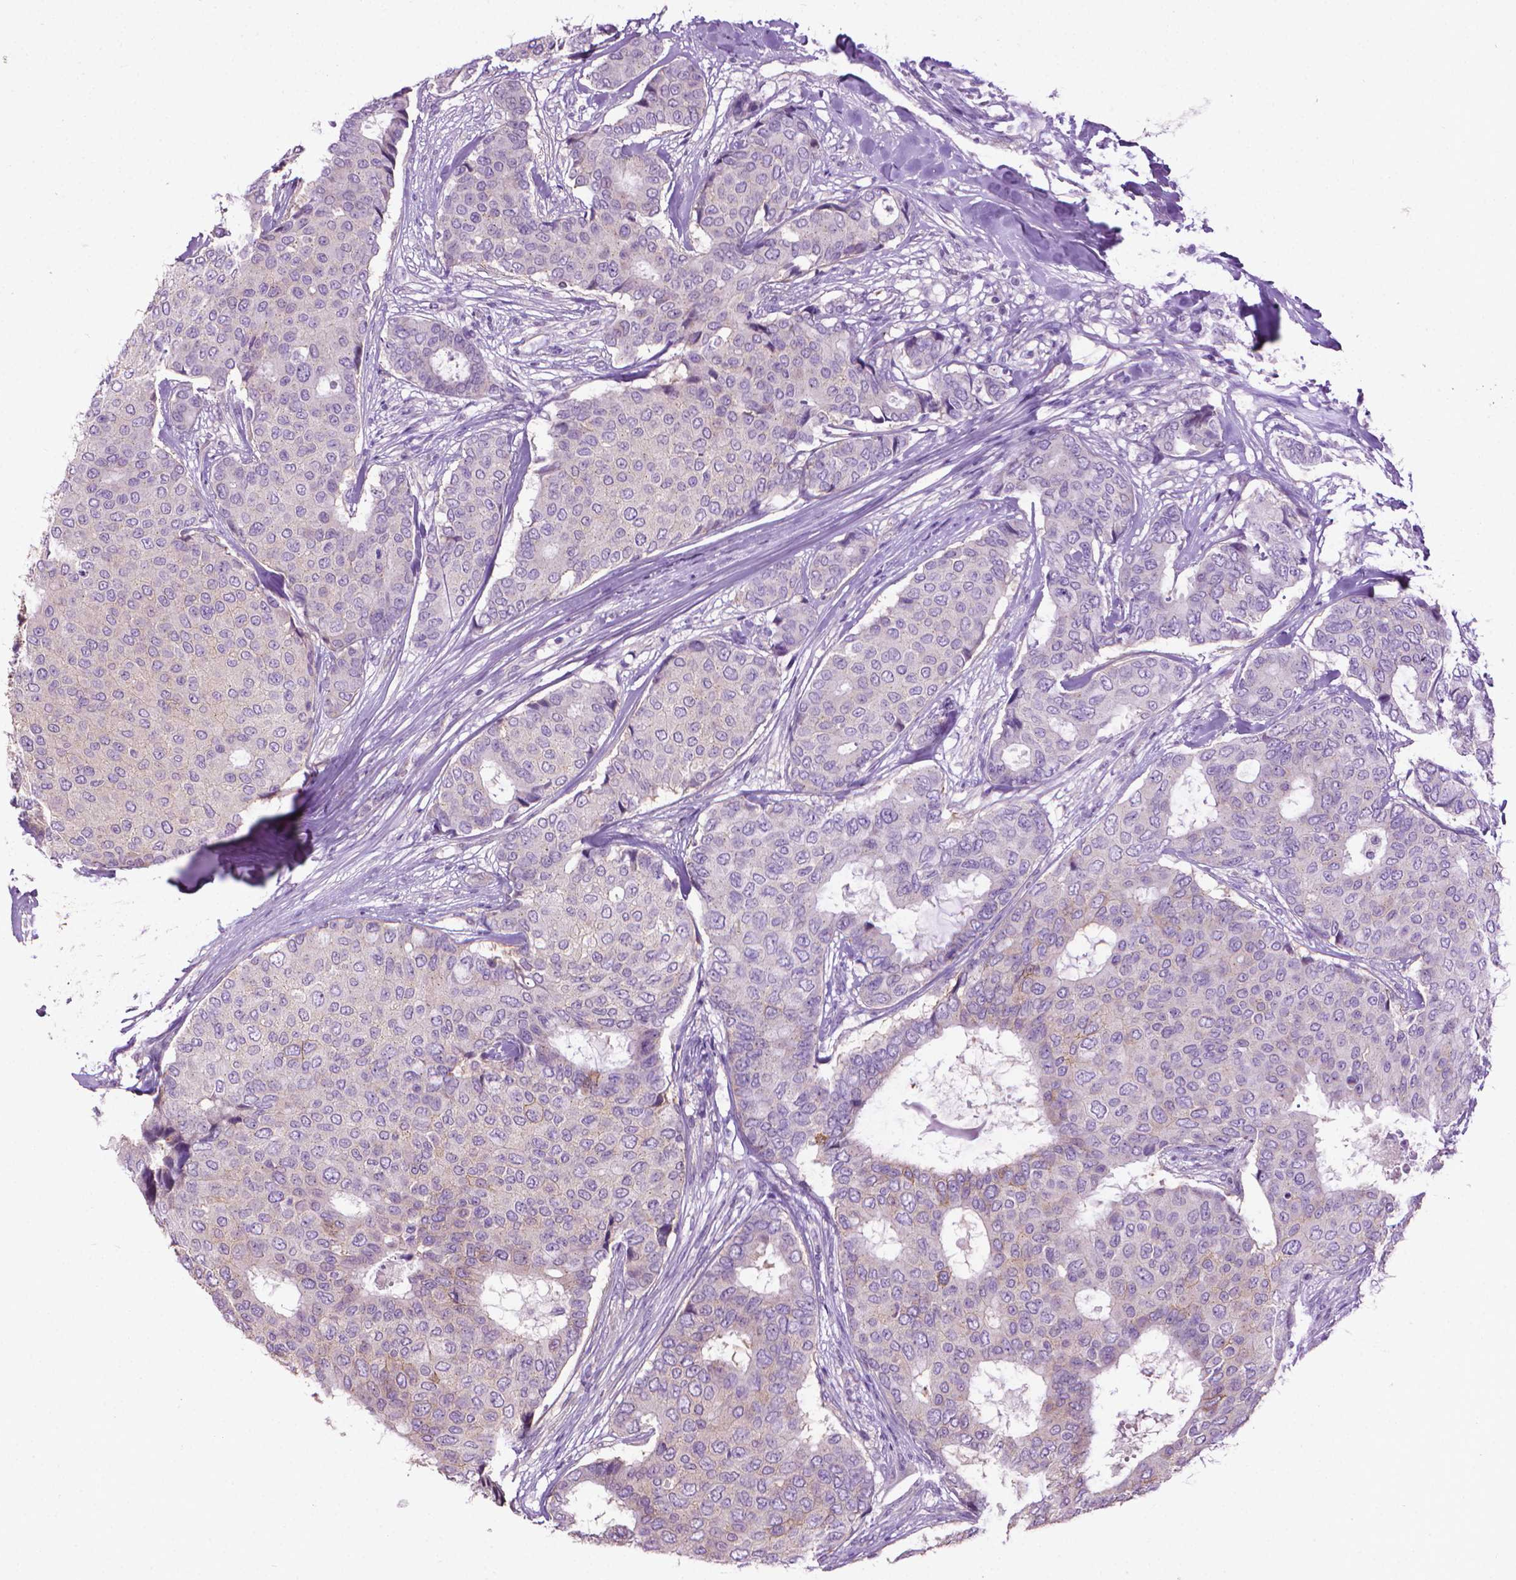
{"staining": {"intensity": "negative", "quantity": "none", "location": "none"}, "tissue": "breast cancer", "cell_type": "Tumor cells", "image_type": "cancer", "snomed": [{"axis": "morphology", "description": "Duct carcinoma"}, {"axis": "topography", "description": "Breast"}], "caption": "Immunohistochemistry (IHC) of breast cancer (invasive ductal carcinoma) displays no positivity in tumor cells.", "gene": "AQP10", "patient": {"sex": "female", "age": 75}}